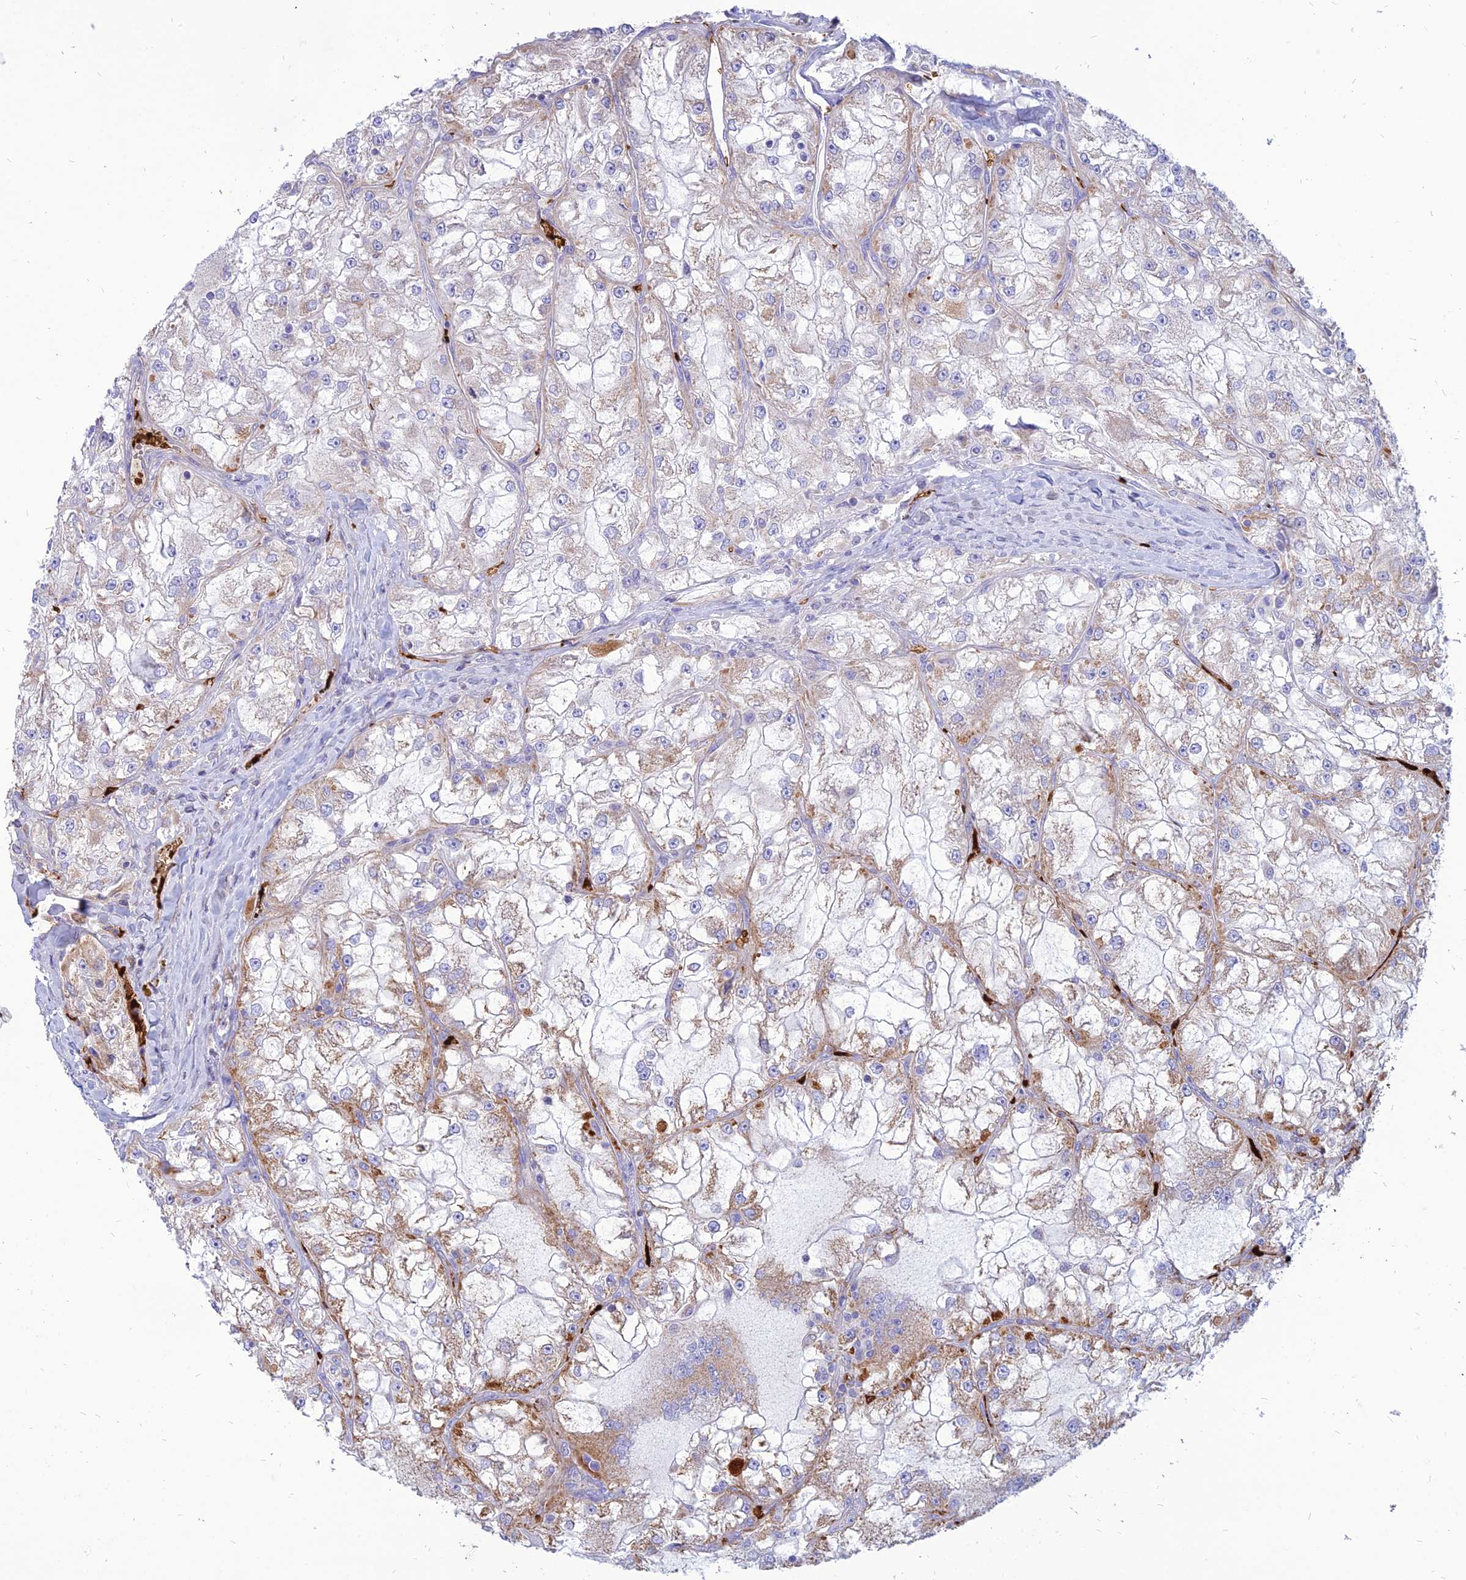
{"staining": {"intensity": "negative", "quantity": "none", "location": "none"}, "tissue": "renal cancer", "cell_type": "Tumor cells", "image_type": "cancer", "snomed": [{"axis": "morphology", "description": "Adenocarcinoma, NOS"}, {"axis": "topography", "description": "Kidney"}], "caption": "IHC photomicrograph of neoplastic tissue: human renal cancer stained with DAB (3,3'-diaminobenzidine) shows no significant protein expression in tumor cells.", "gene": "HHAT", "patient": {"sex": "female", "age": 72}}